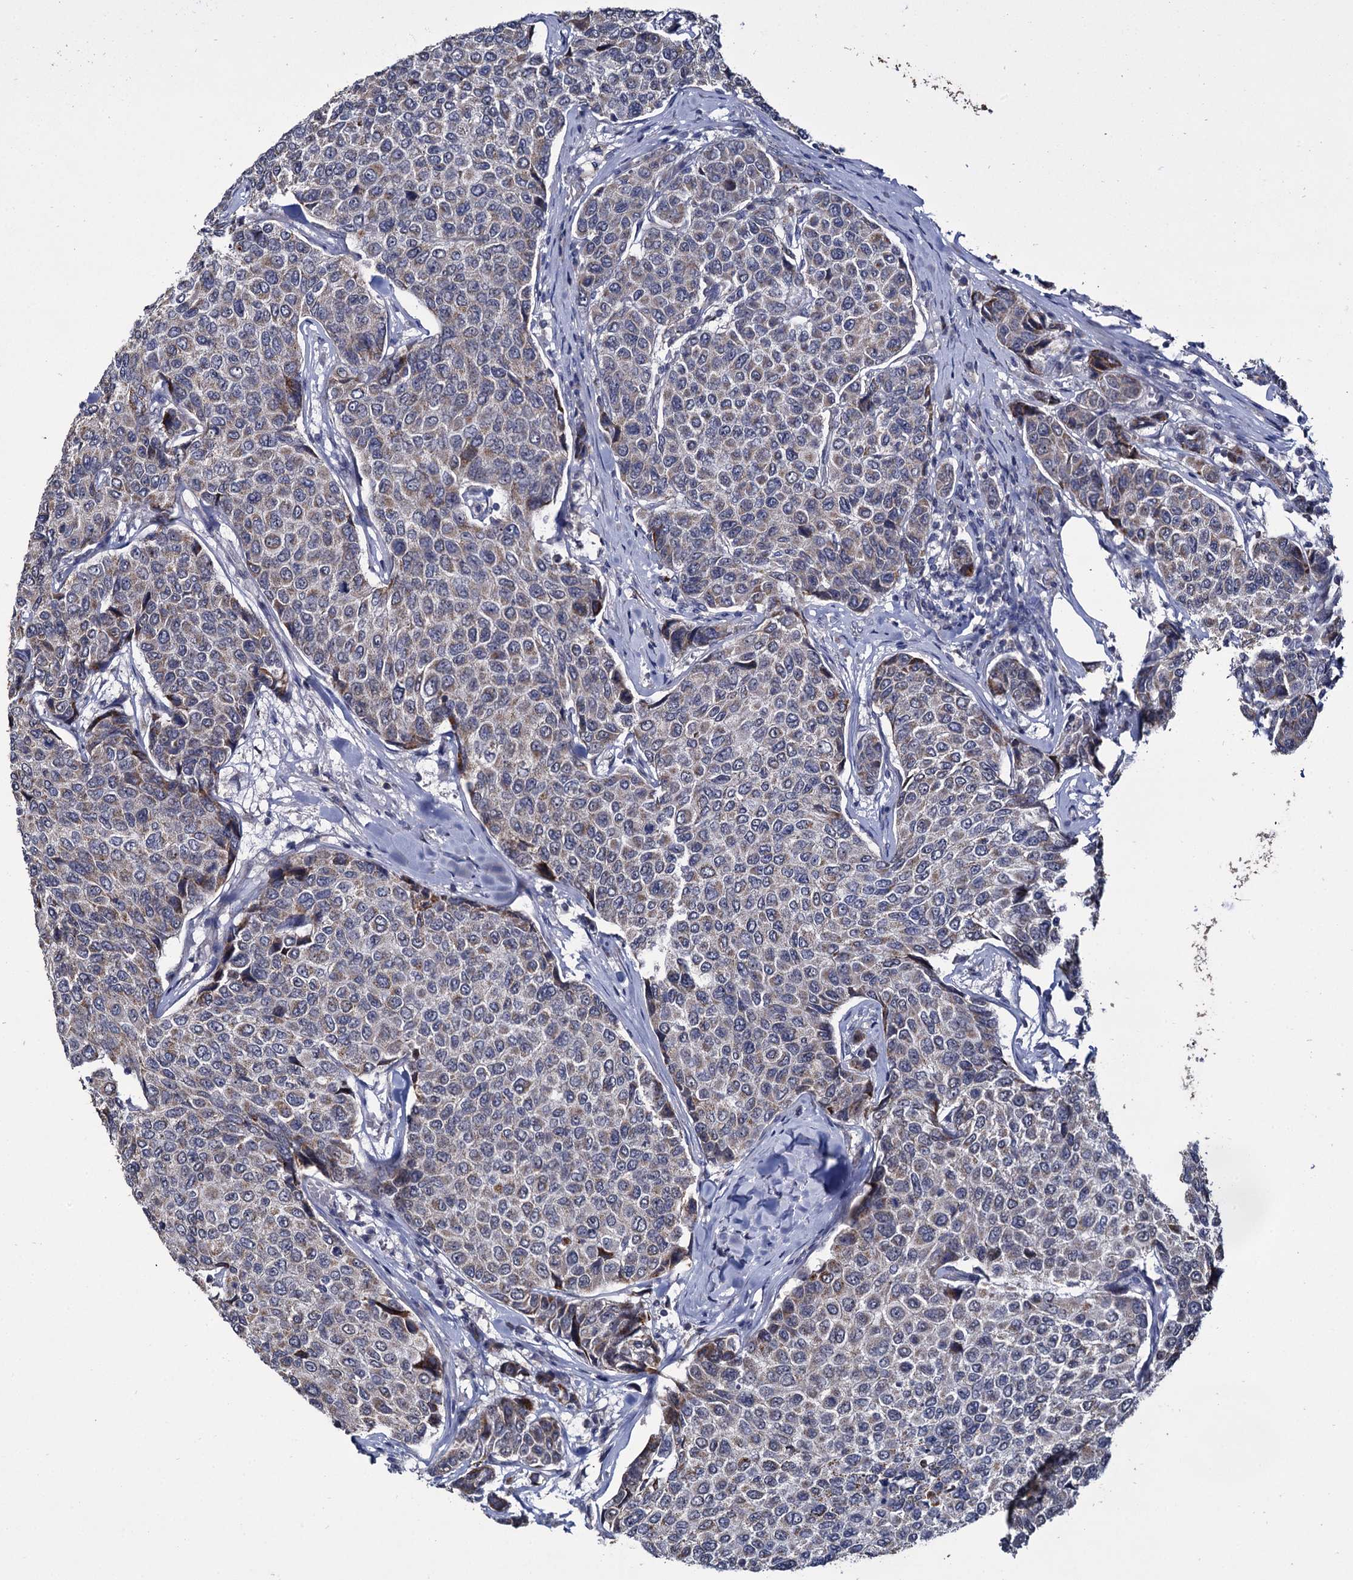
{"staining": {"intensity": "negative", "quantity": "none", "location": "none"}, "tissue": "breast cancer", "cell_type": "Tumor cells", "image_type": "cancer", "snomed": [{"axis": "morphology", "description": "Duct carcinoma"}, {"axis": "topography", "description": "Breast"}], "caption": "A micrograph of breast intraductal carcinoma stained for a protein reveals no brown staining in tumor cells.", "gene": "RPUSD4", "patient": {"sex": "female", "age": 55}}